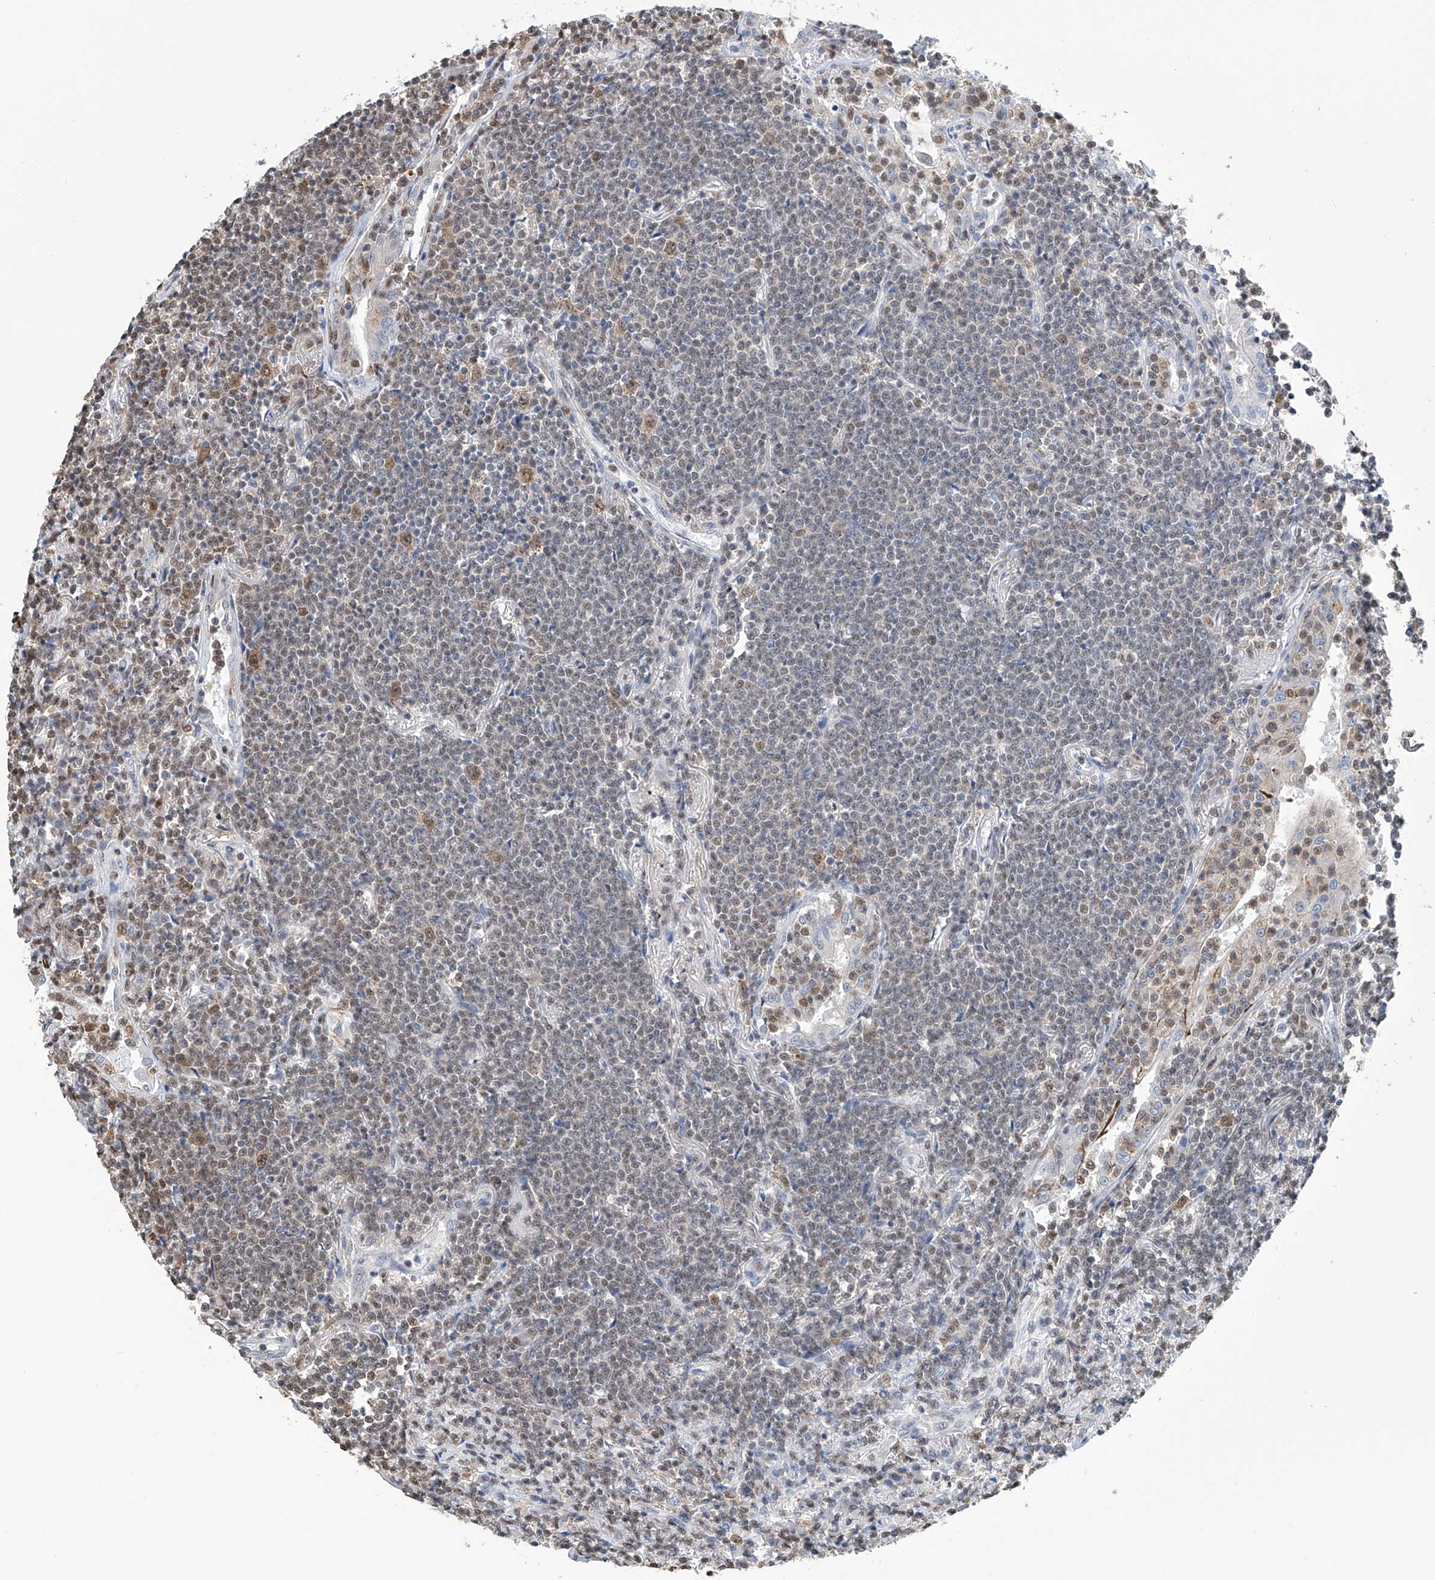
{"staining": {"intensity": "moderate", "quantity": "<25%", "location": "cytoplasmic/membranous,nuclear"}, "tissue": "lymphoma", "cell_type": "Tumor cells", "image_type": "cancer", "snomed": [{"axis": "morphology", "description": "Malignant lymphoma, non-Hodgkin's type, Low grade"}, {"axis": "topography", "description": "Lung"}], "caption": "Malignant lymphoma, non-Hodgkin's type (low-grade) stained with immunohistochemistry (IHC) shows moderate cytoplasmic/membranous and nuclear positivity in approximately <25% of tumor cells. (Brightfield microscopy of DAB IHC at high magnification).", "gene": "SREBF2", "patient": {"sex": "female", "age": 71}}